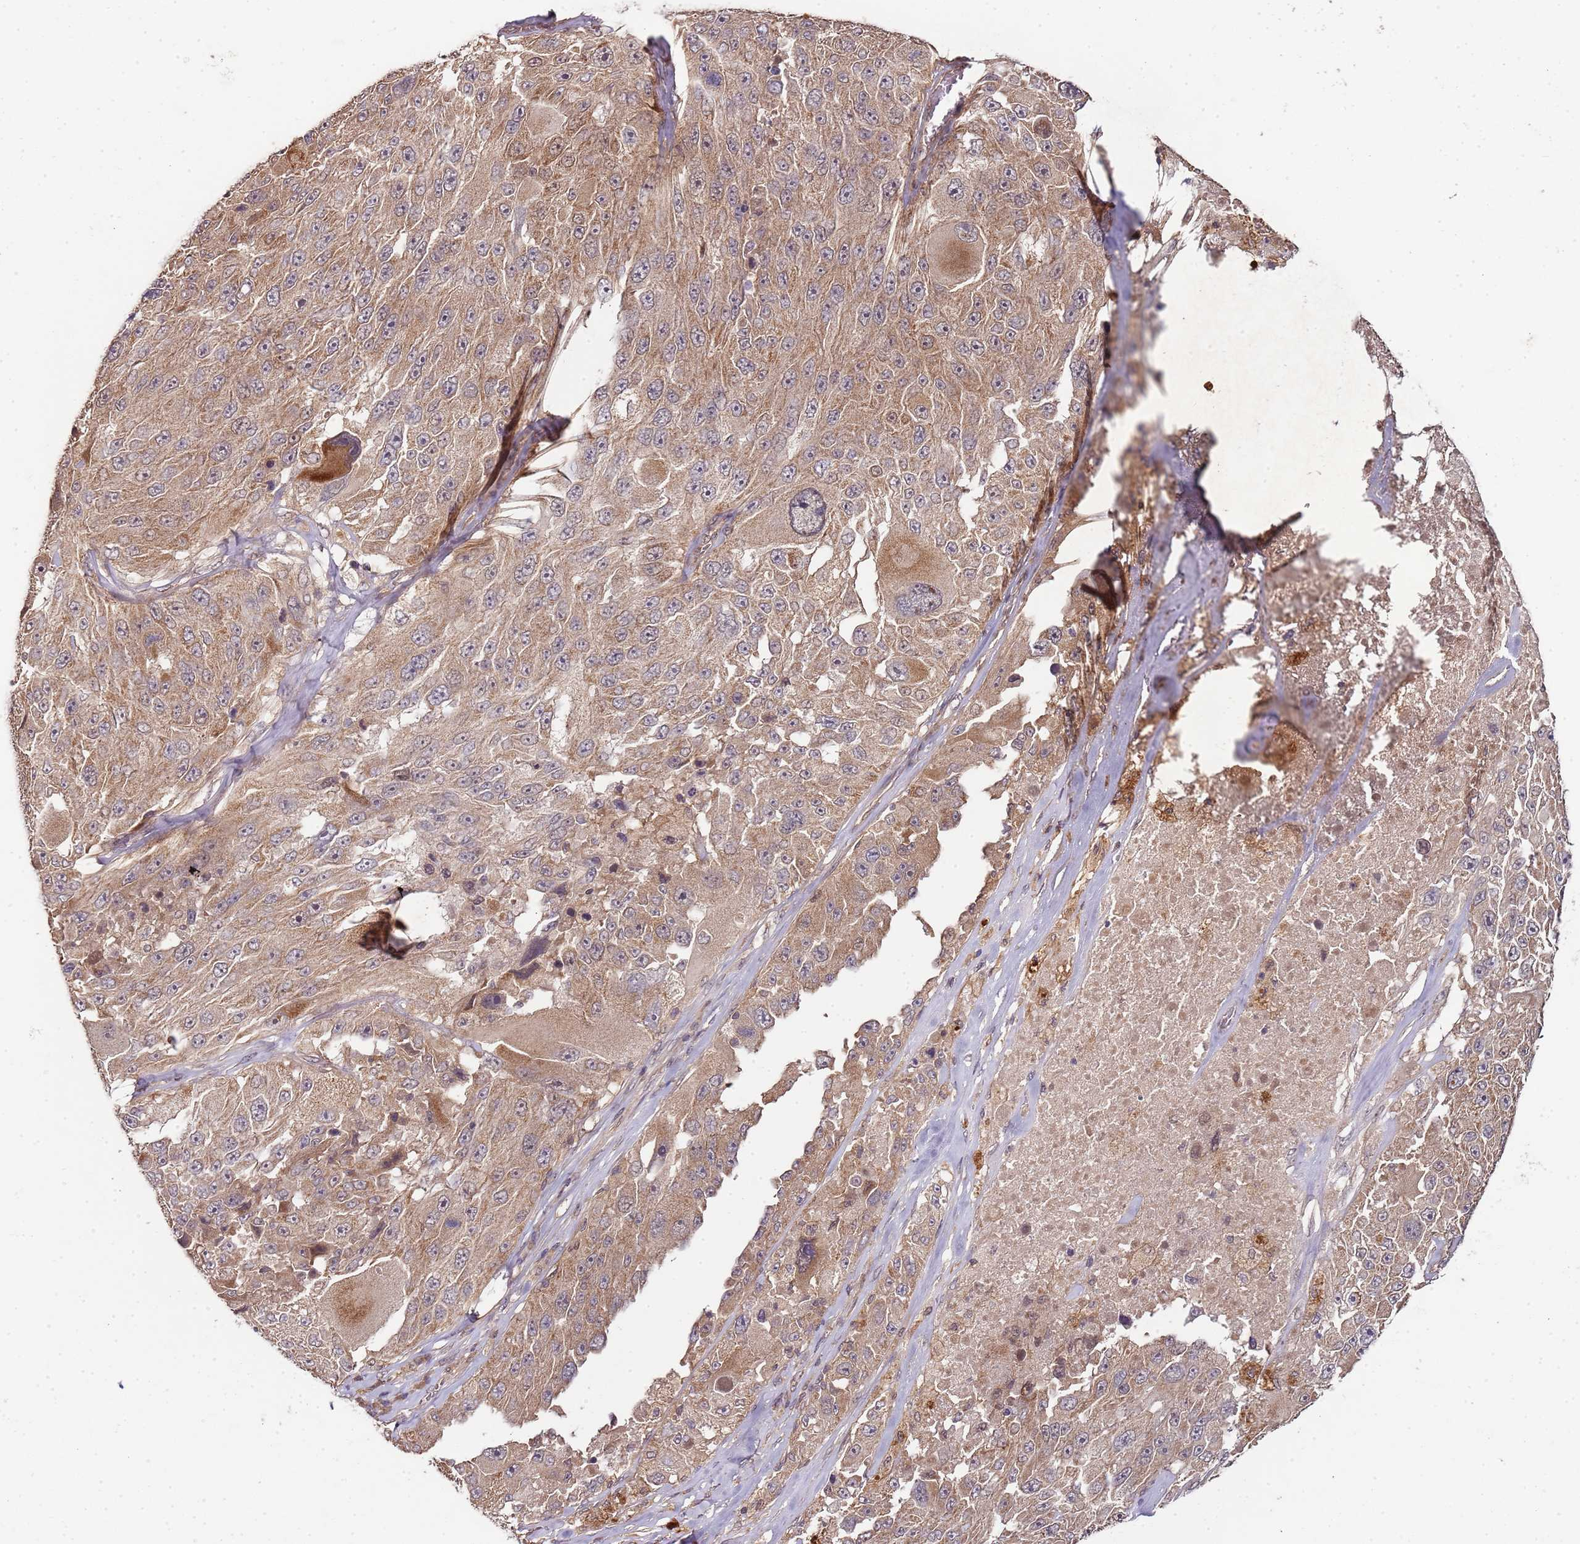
{"staining": {"intensity": "moderate", "quantity": ">75%", "location": "cytoplasmic/membranous"}, "tissue": "melanoma", "cell_type": "Tumor cells", "image_type": "cancer", "snomed": [{"axis": "morphology", "description": "Malignant melanoma, Metastatic site"}, {"axis": "topography", "description": "Lymph node"}], "caption": "Brown immunohistochemical staining in malignant melanoma (metastatic site) reveals moderate cytoplasmic/membranous positivity in about >75% of tumor cells.", "gene": "LIN37", "patient": {"sex": "male", "age": 62}}